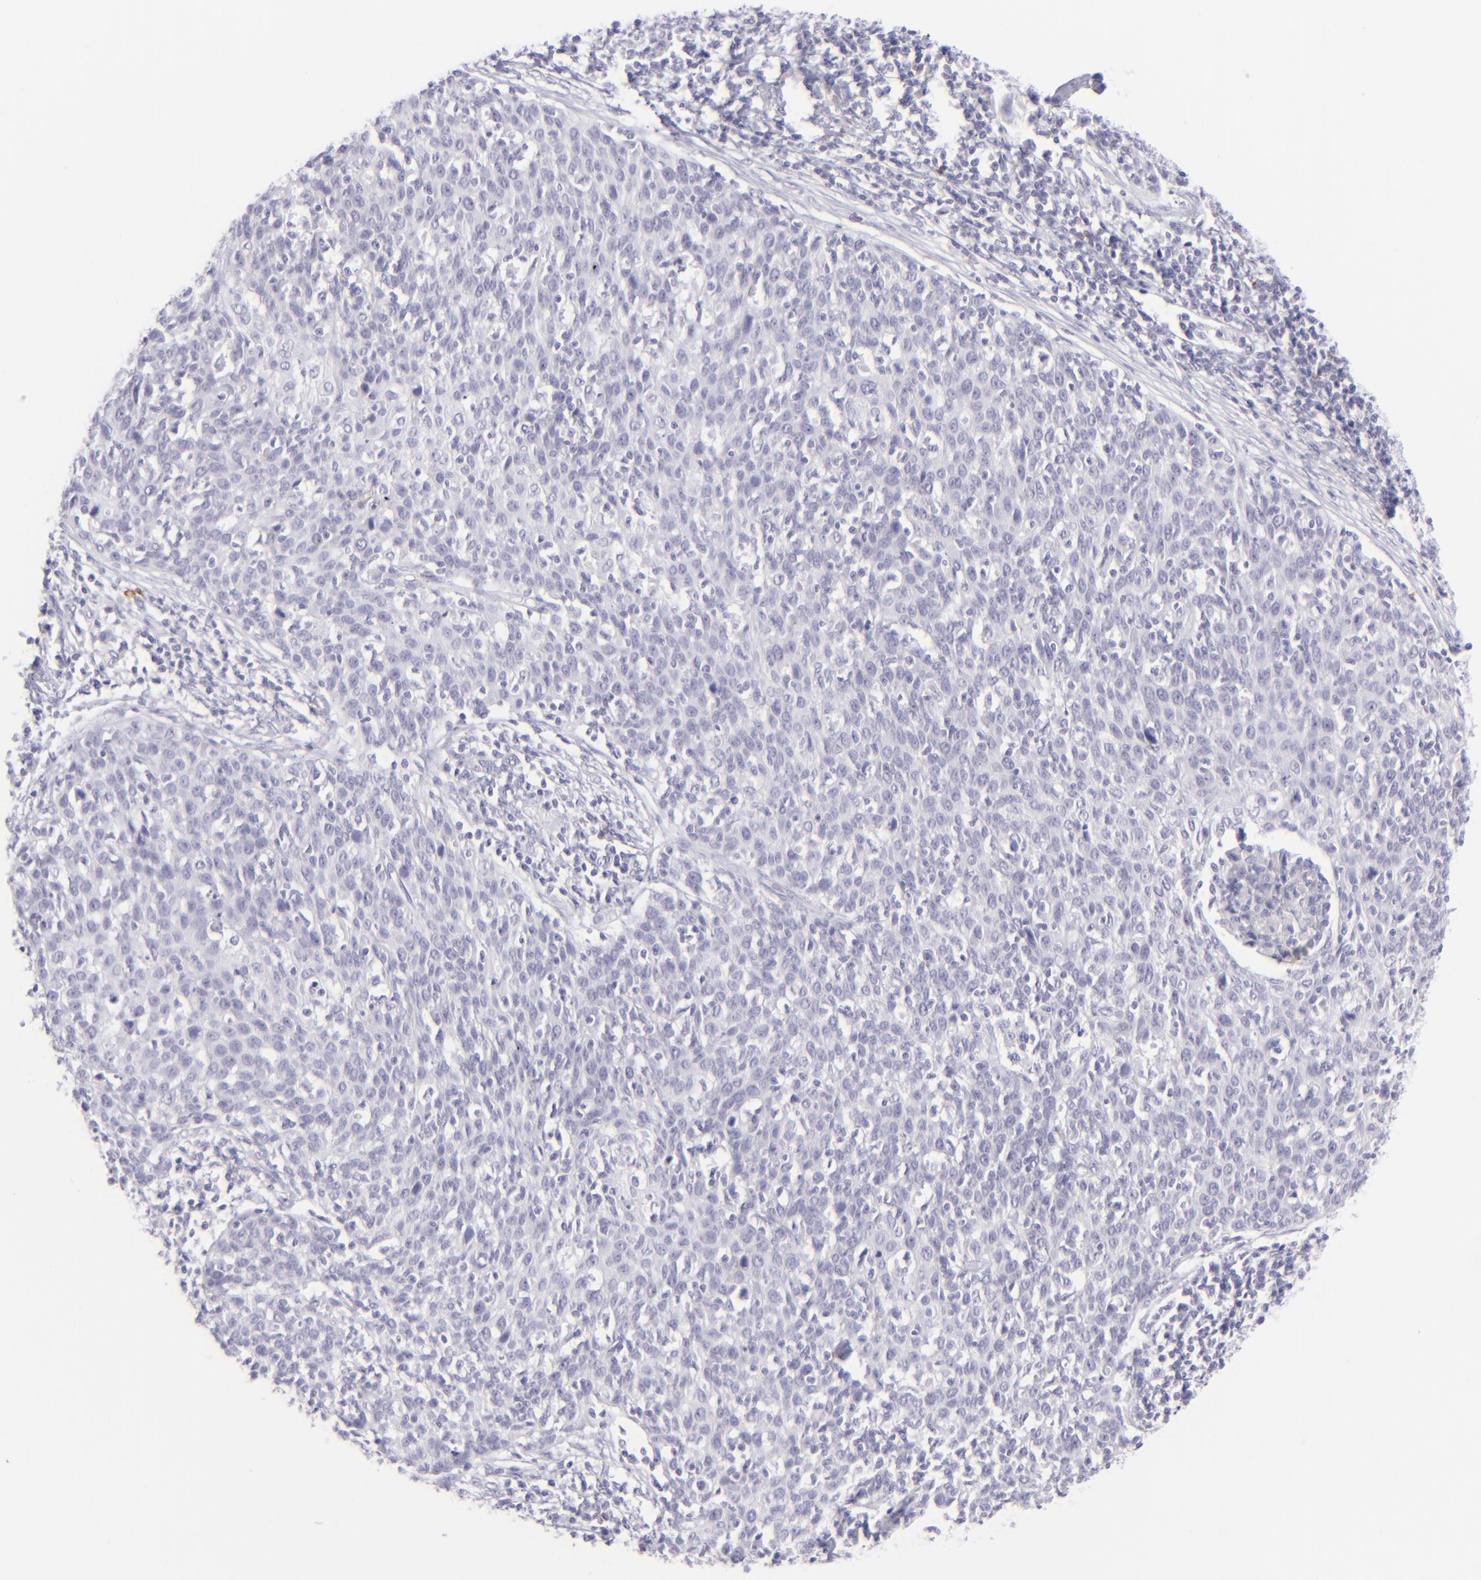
{"staining": {"intensity": "negative", "quantity": "none", "location": "none"}, "tissue": "cervical cancer", "cell_type": "Tumor cells", "image_type": "cancer", "snomed": [{"axis": "morphology", "description": "Squamous cell carcinoma, NOS"}, {"axis": "topography", "description": "Cervix"}], "caption": "Human cervical cancer (squamous cell carcinoma) stained for a protein using immunohistochemistry displays no staining in tumor cells.", "gene": "FCER2", "patient": {"sex": "female", "age": 38}}